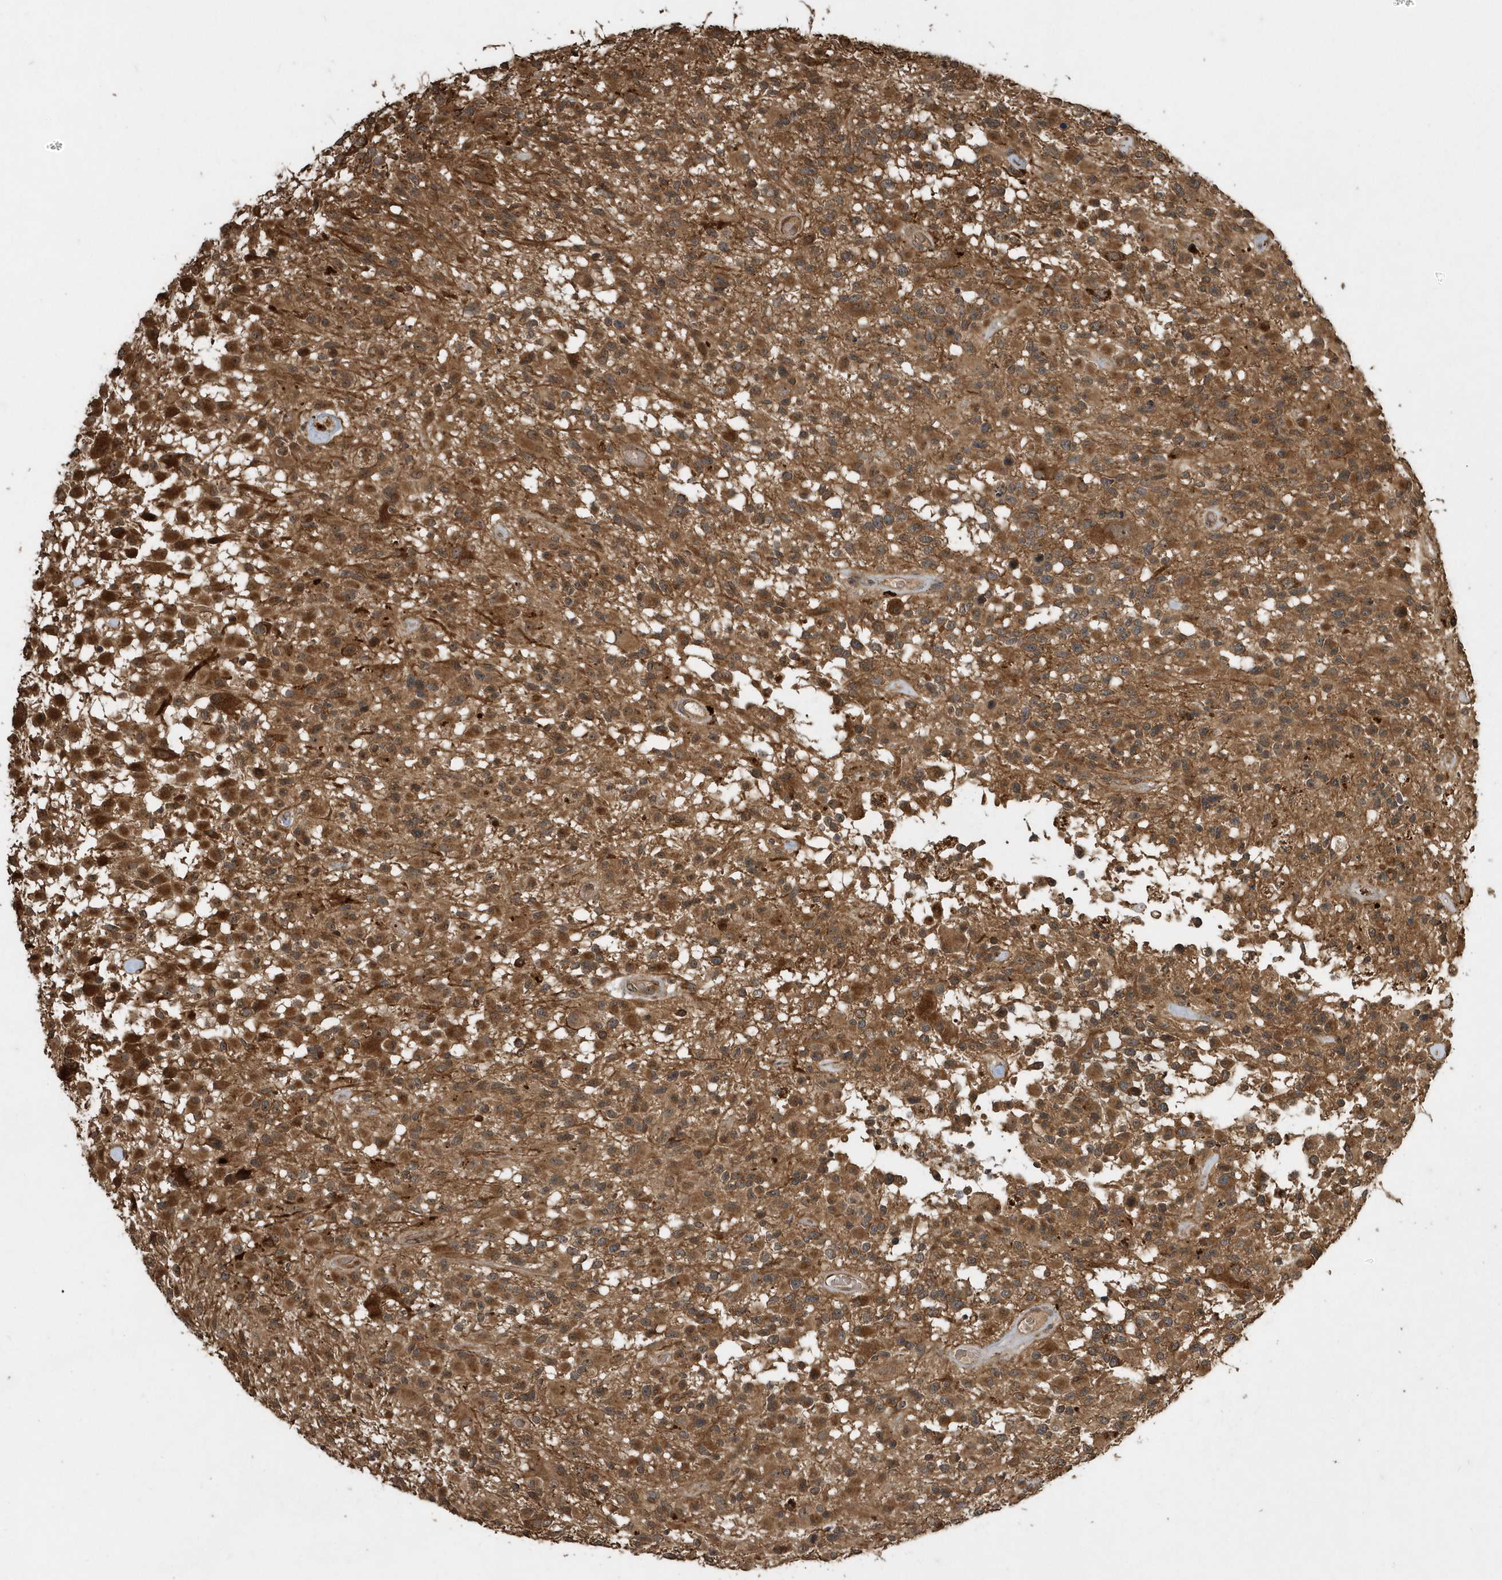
{"staining": {"intensity": "moderate", "quantity": ">75%", "location": "cytoplasmic/membranous"}, "tissue": "glioma", "cell_type": "Tumor cells", "image_type": "cancer", "snomed": [{"axis": "morphology", "description": "Glioma, malignant, High grade"}, {"axis": "morphology", "description": "Glioblastoma, NOS"}, {"axis": "topography", "description": "Brain"}], "caption": "Tumor cells exhibit medium levels of moderate cytoplasmic/membranous staining in about >75% of cells in human glioma.", "gene": "WASHC5", "patient": {"sex": "male", "age": 60}}